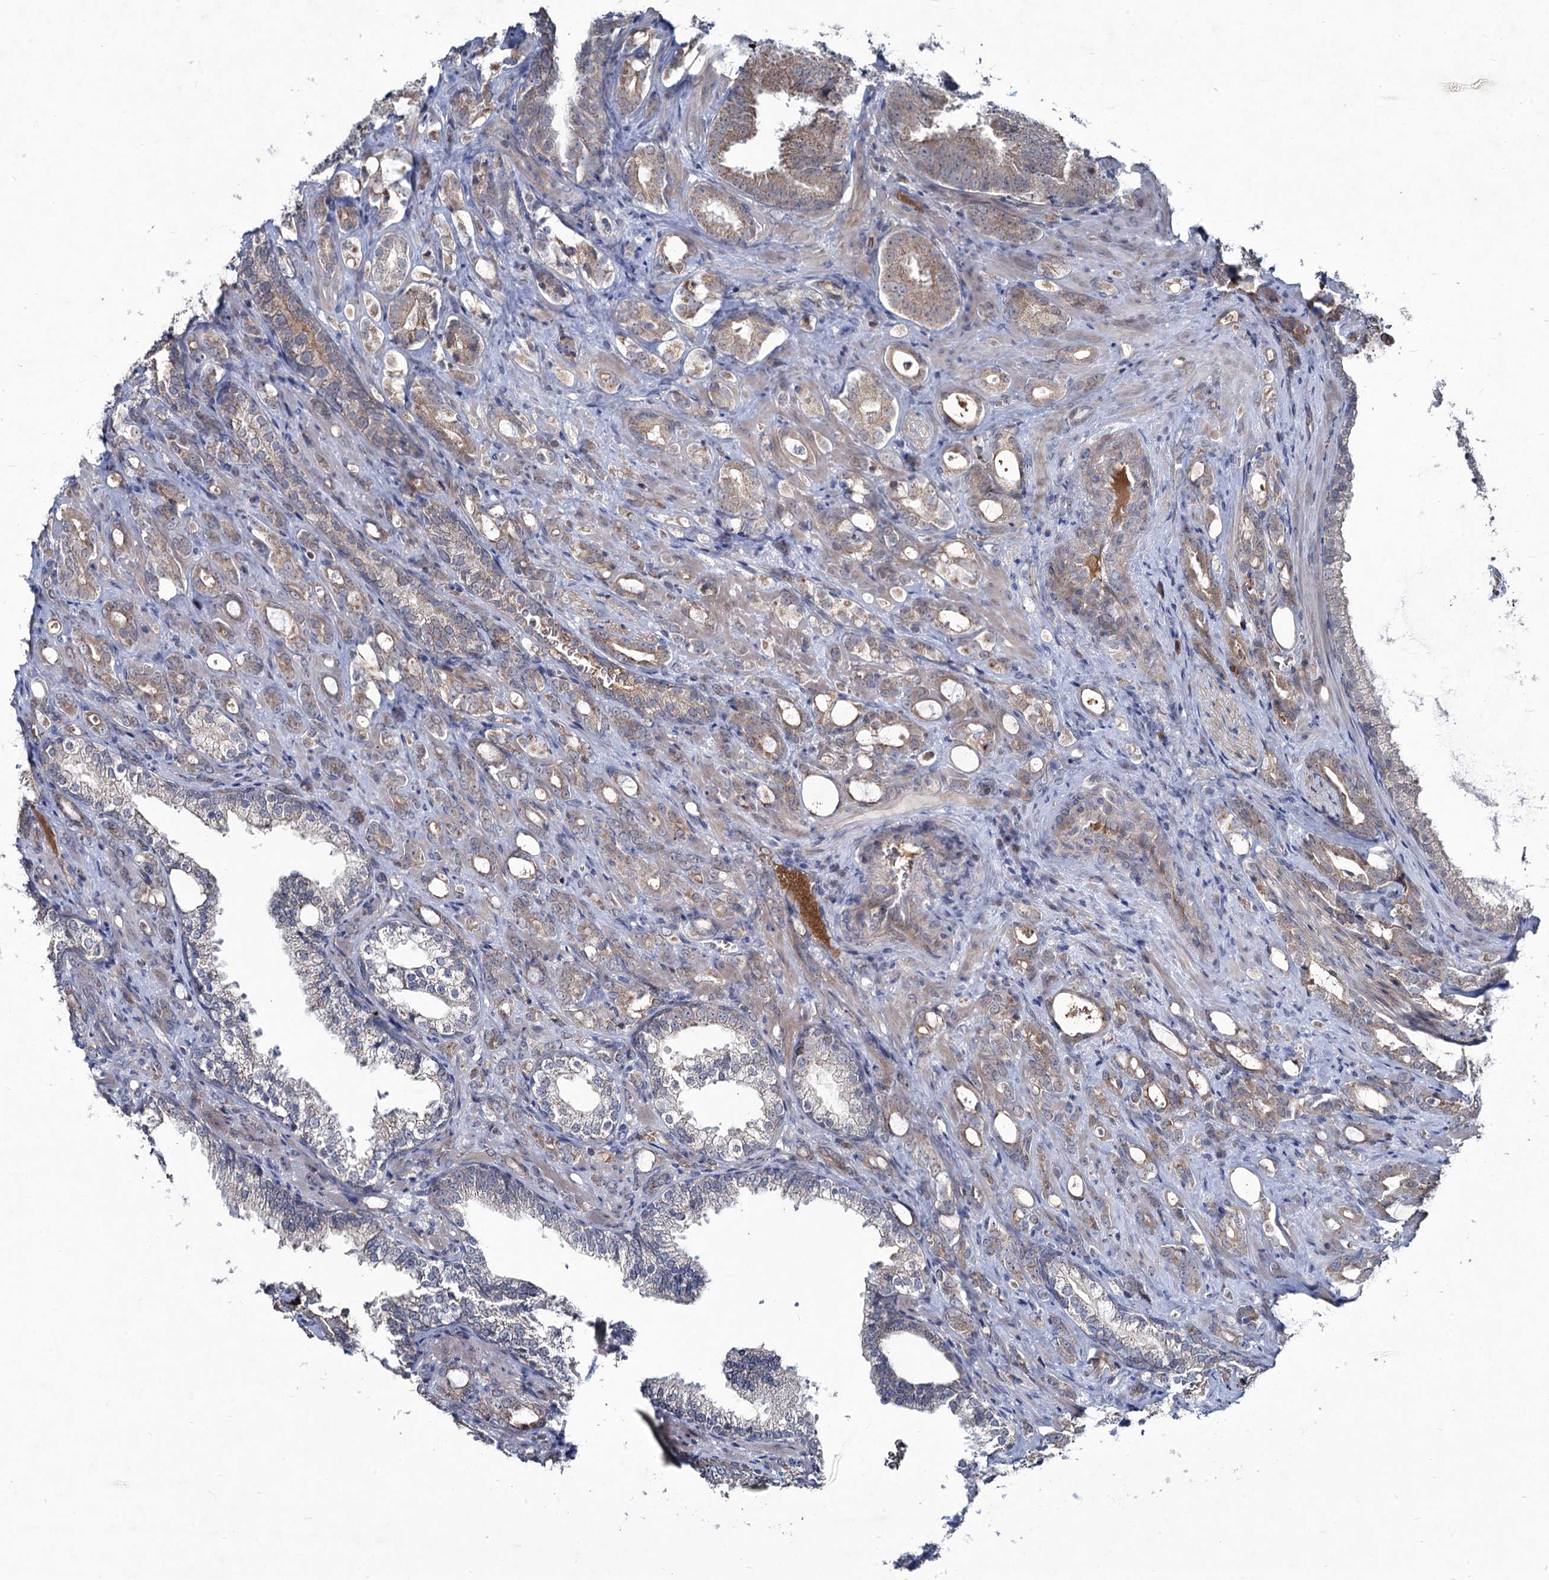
{"staining": {"intensity": "weak", "quantity": ">75%", "location": "cytoplasmic/membranous"}, "tissue": "prostate cancer", "cell_type": "Tumor cells", "image_type": "cancer", "snomed": [{"axis": "morphology", "description": "Adenocarcinoma, High grade"}, {"axis": "topography", "description": "Prostate"}], "caption": "An image showing weak cytoplasmic/membranous staining in about >75% of tumor cells in high-grade adenocarcinoma (prostate), as visualized by brown immunohistochemical staining.", "gene": "RNF6", "patient": {"sex": "male", "age": 72}}